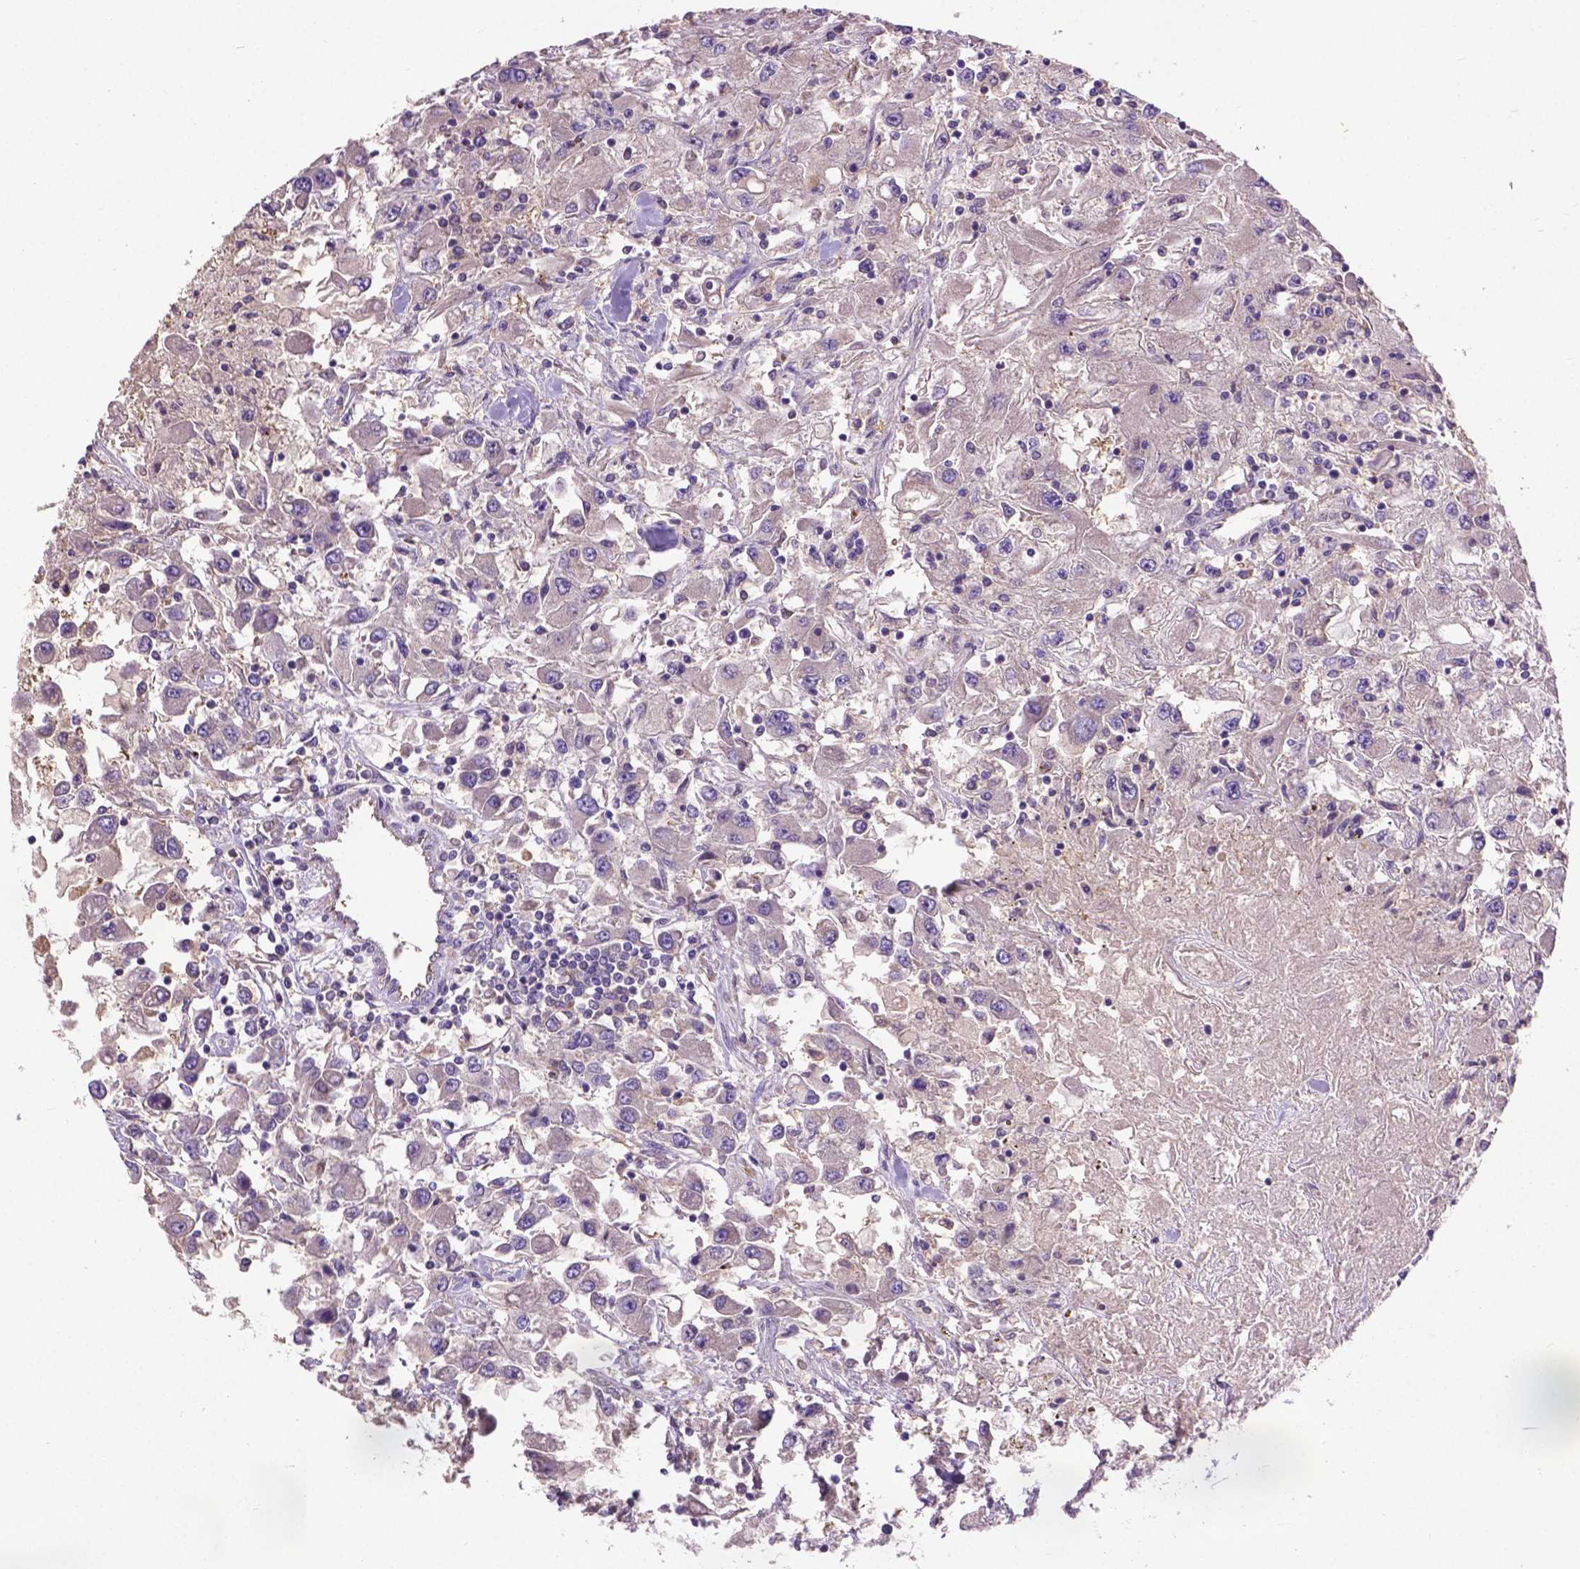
{"staining": {"intensity": "negative", "quantity": "none", "location": "none"}, "tissue": "renal cancer", "cell_type": "Tumor cells", "image_type": "cancer", "snomed": [{"axis": "morphology", "description": "Adenocarcinoma, NOS"}, {"axis": "topography", "description": "Kidney"}], "caption": "Human renal adenocarcinoma stained for a protein using immunohistochemistry (IHC) displays no staining in tumor cells.", "gene": "ZNF337", "patient": {"sex": "female", "age": 67}}